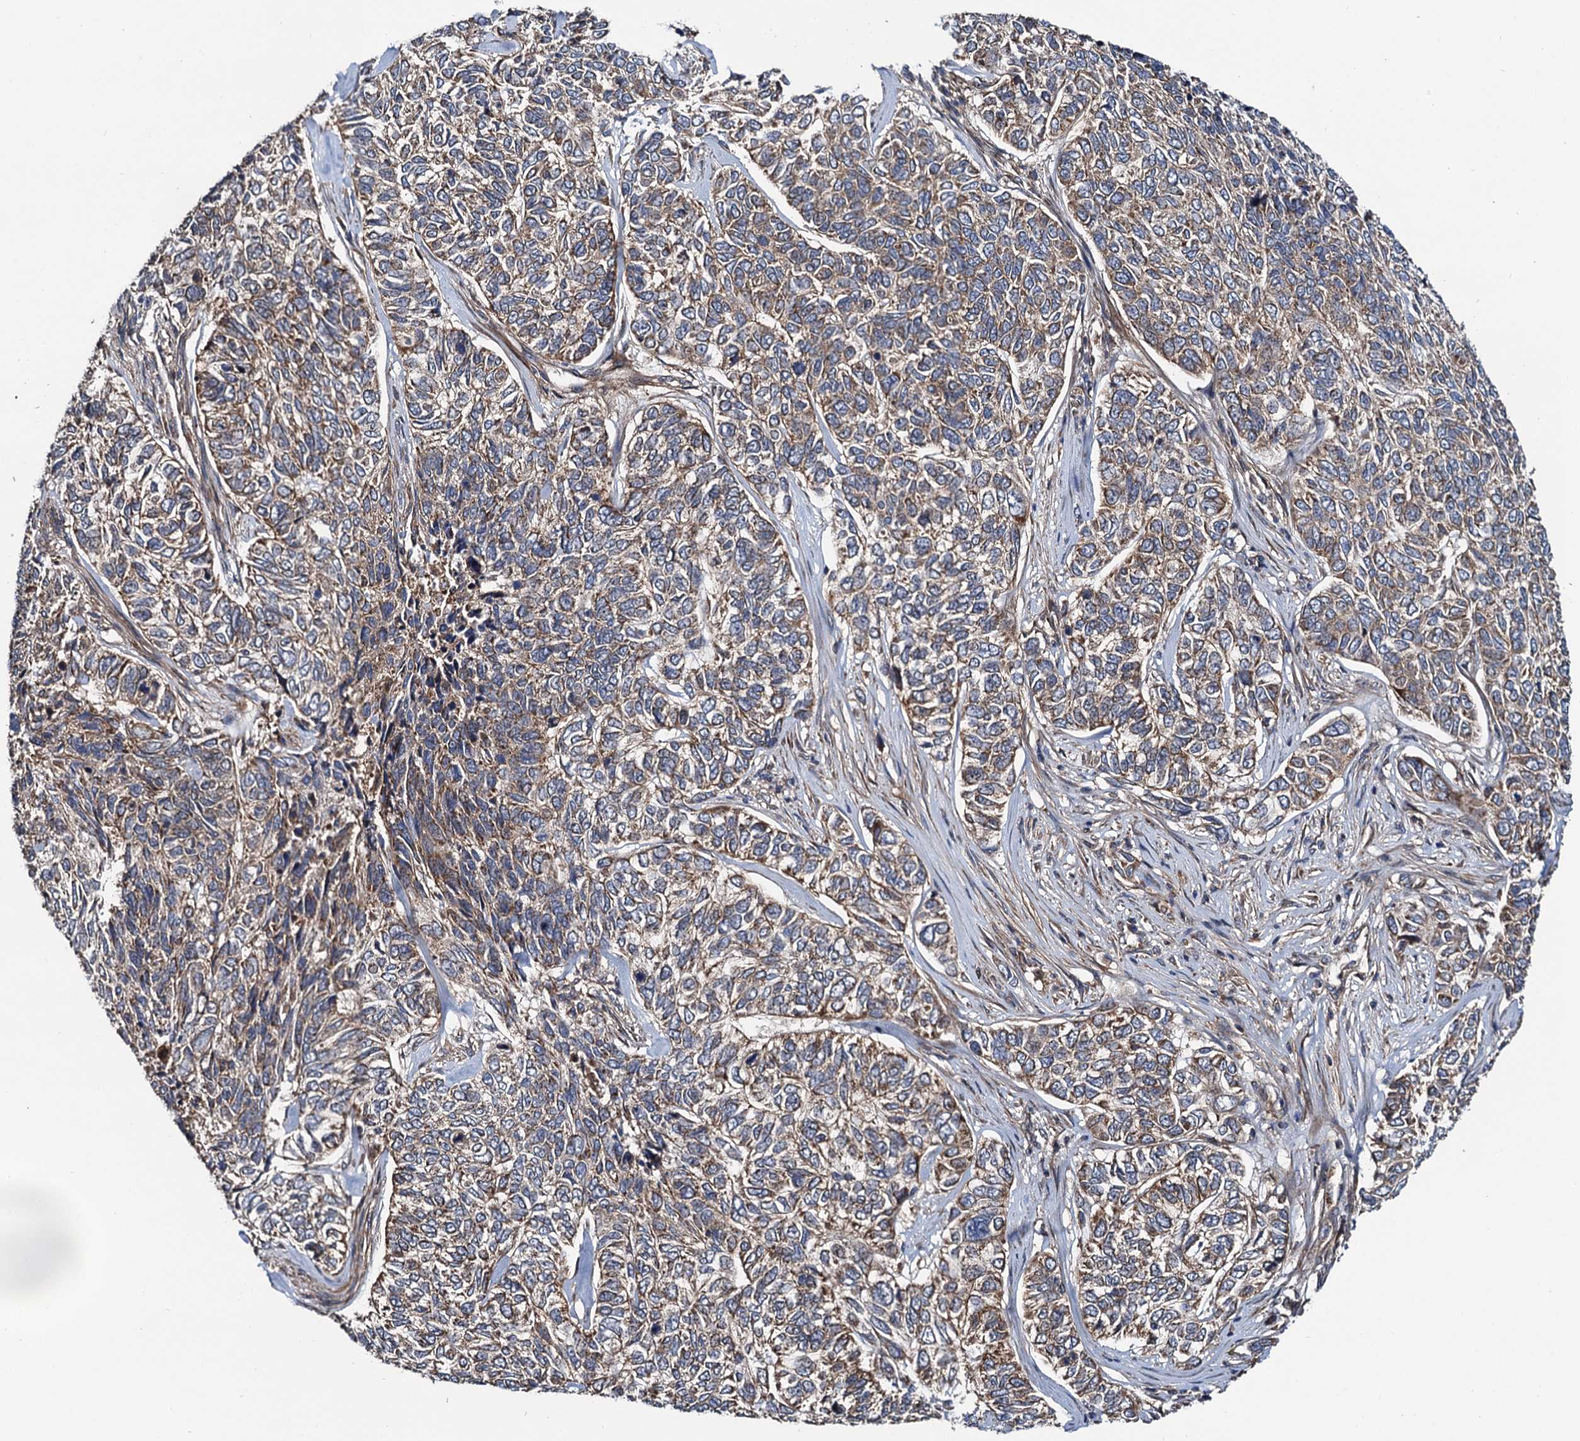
{"staining": {"intensity": "moderate", "quantity": ">75%", "location": "cytoplasmic/membranous"}, "tissue": "skin cancer", "cell_type": "Tumor cells", "image_type": "cancer", "snomed": [{"axis": "morphology", "description": "Basal cell carcinoma"}, {"axis": "topography", "description": "Skin"}], "caption": "Skin cancer (basal cell carcinoma) stained with IHC demonstrates moderate cytoplasmic/membranous expression in about >75% of tumor cells.", "gene": "NEK1", "patient": {"sex": "female", "age": 65}}